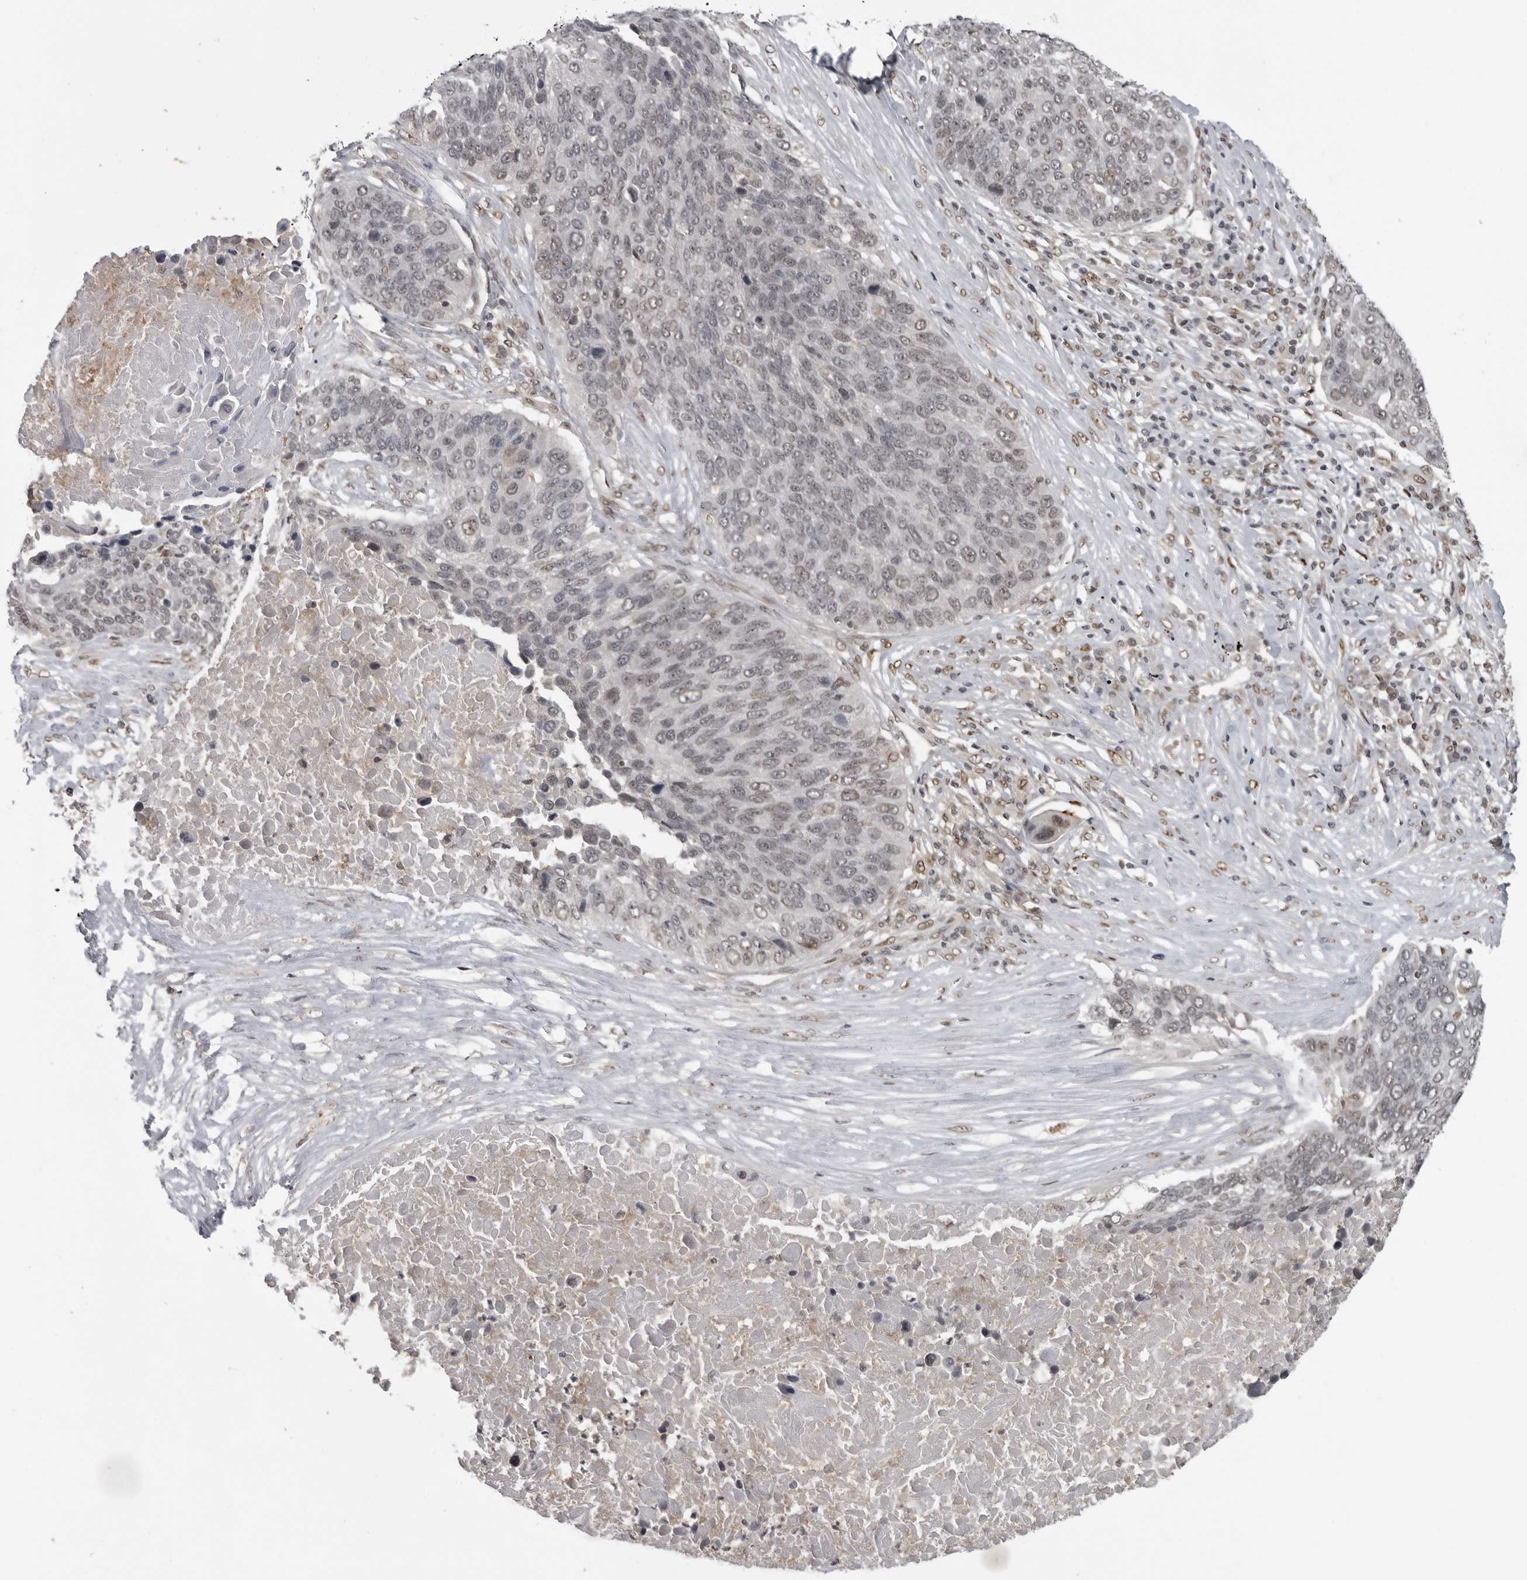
{"staining": {"intensity": "weak", "quantity": "<25%", "location": "nuclear"}, "tissue": "lung cancer", "cell_type": "Tumor cells", "image_type": "cancer", "snomed": [{"axis": "morphology", "description": "Squamous cell carcinoma, NOS"}, {"axis": "topography", "description": "Lung"}], "caption": "Immunohistochemical staining of lung squamous cell carcinoma demonstrates no significant positivity in tumor cells.", "gene": "C8orf58", "patient": {"sex": "male", "age": 66}}